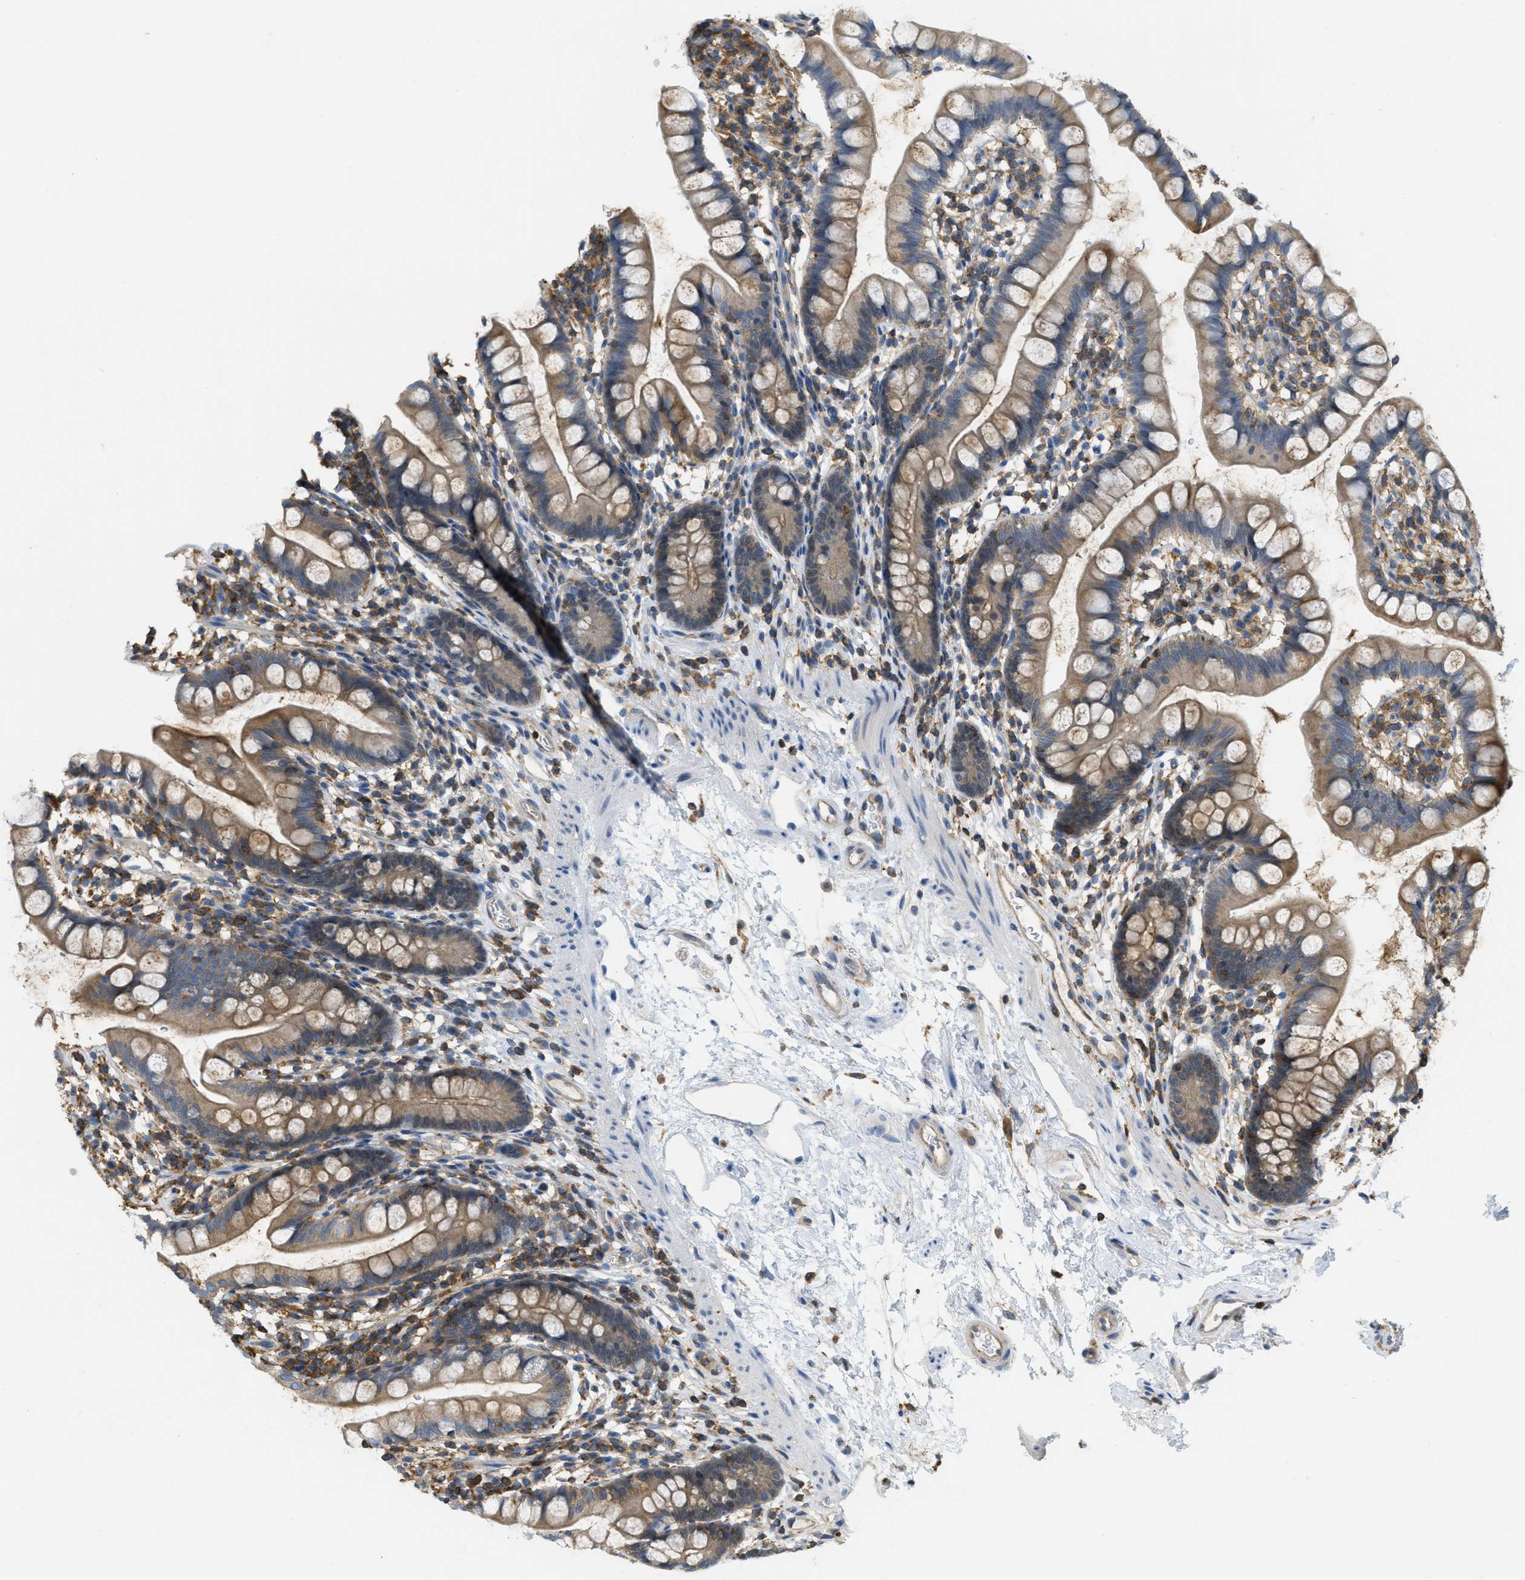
{"staining": {"intensity": "strong", "quantity": ">75%", "location": "cytoplasmic/membranous"}, "tissue": "small intestine", "cell_type": "Glandular cells", "image_type": "normal", "snomed": [{"axis": "morphology", "description": "Normal tissue, NOS"}, {"axis": "topography", "description": "Small intestine"}], "caption": "Small intestine stained with a brown dye reveals strong cytoplasmic/membranous positive expression in approximately >75% of glandular cells.", "gene": "GRIK2", "patient": {"sex": "female", "age": 84}}